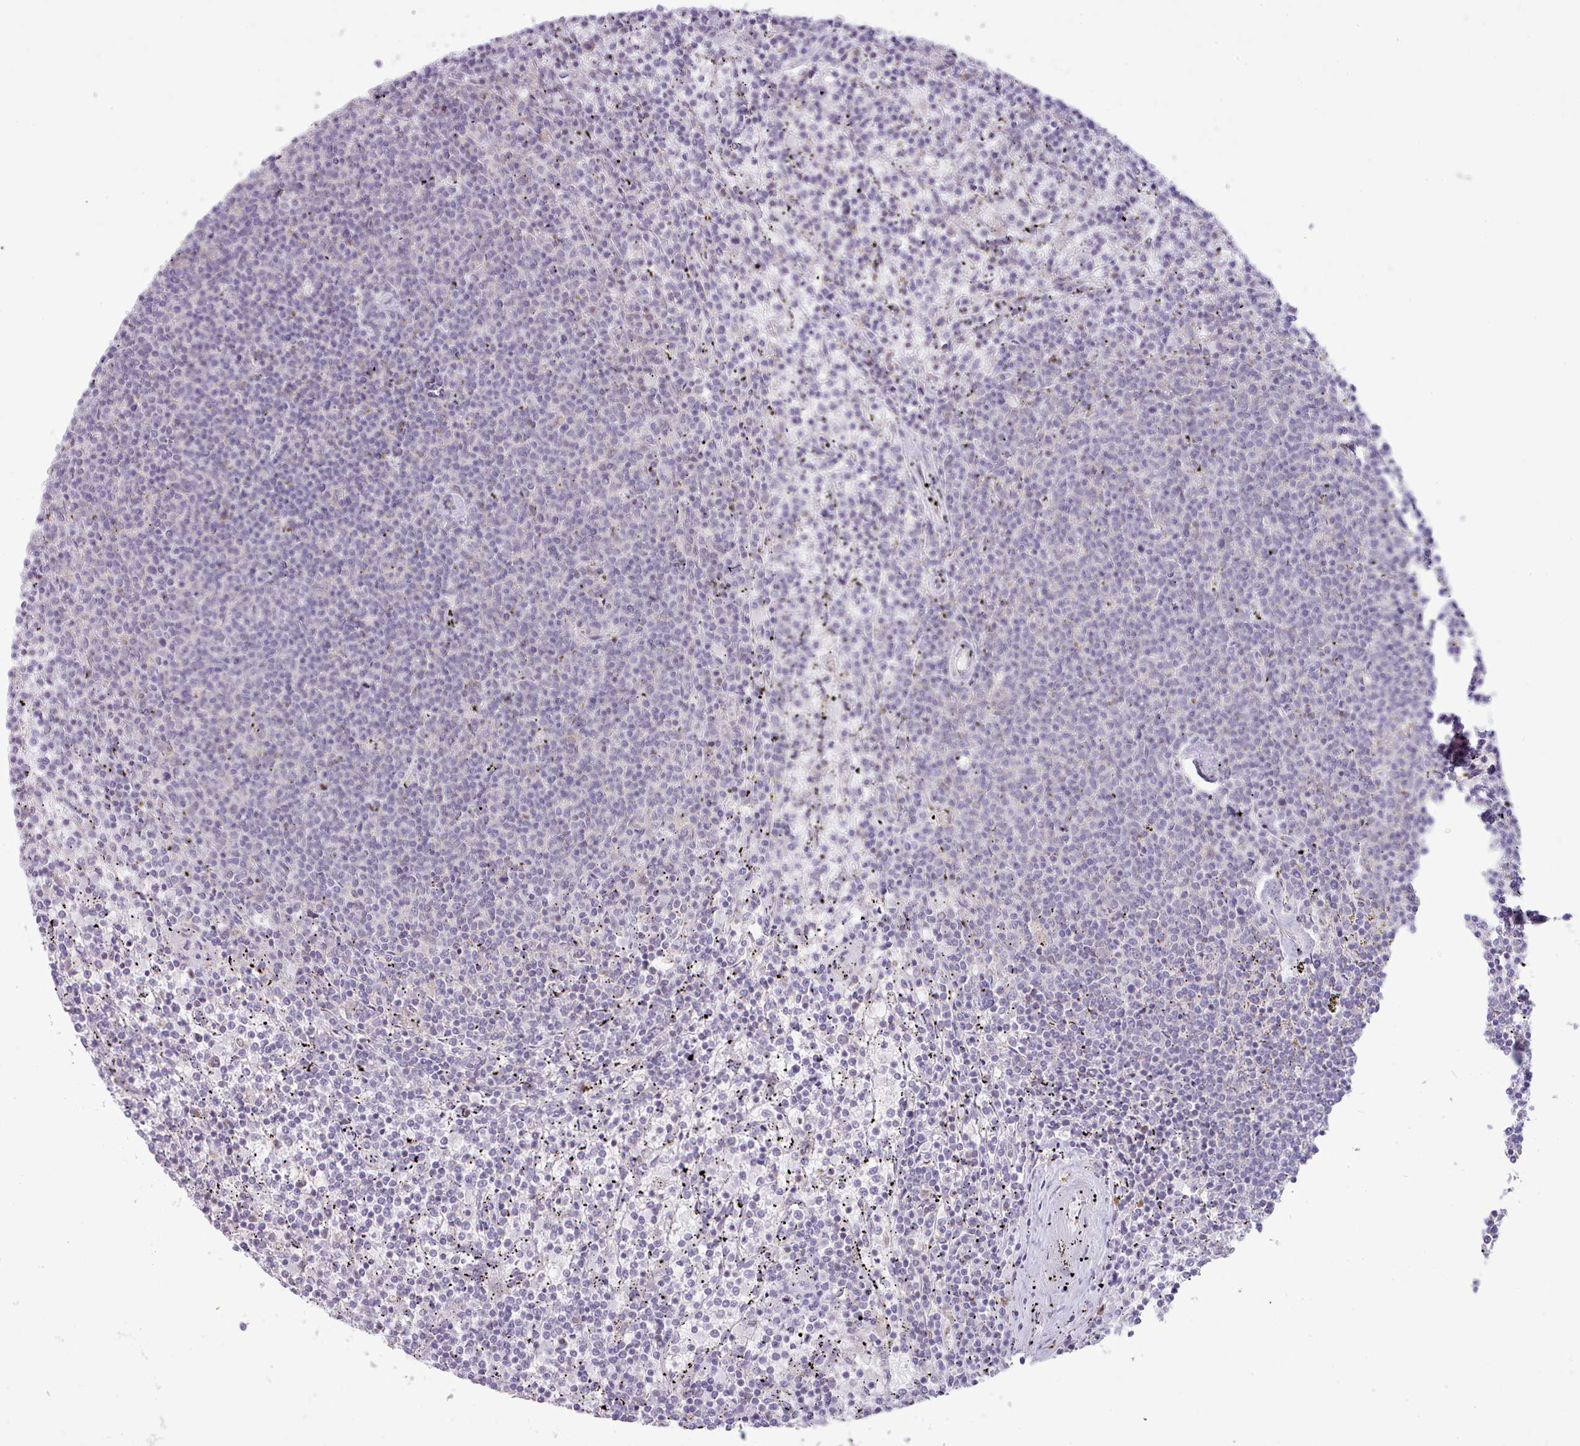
{"staining": {"intensity": "negative", "quantity": "none", "location": "none"}, "tissue": "lymphoma", "cell_type": "Tumor cells", "image_type": "cancer", "snomed": [{"axis": "morphology", "description": "Malignant lymphoma, non-Hodgkin's type, Low grade"}, {"axis": "topography", "description": "Spleen"}], "caption": "Lymphoma was stained to show a protein in brown. There is no significant positivity in tumor cells. (Brightfield microscopy of DAB (3,3'-diaminobenzidine) immunohistochemistry at high magnification).", "gene": "SEC61B", "patient": {"sex": "female", "age": 50}}